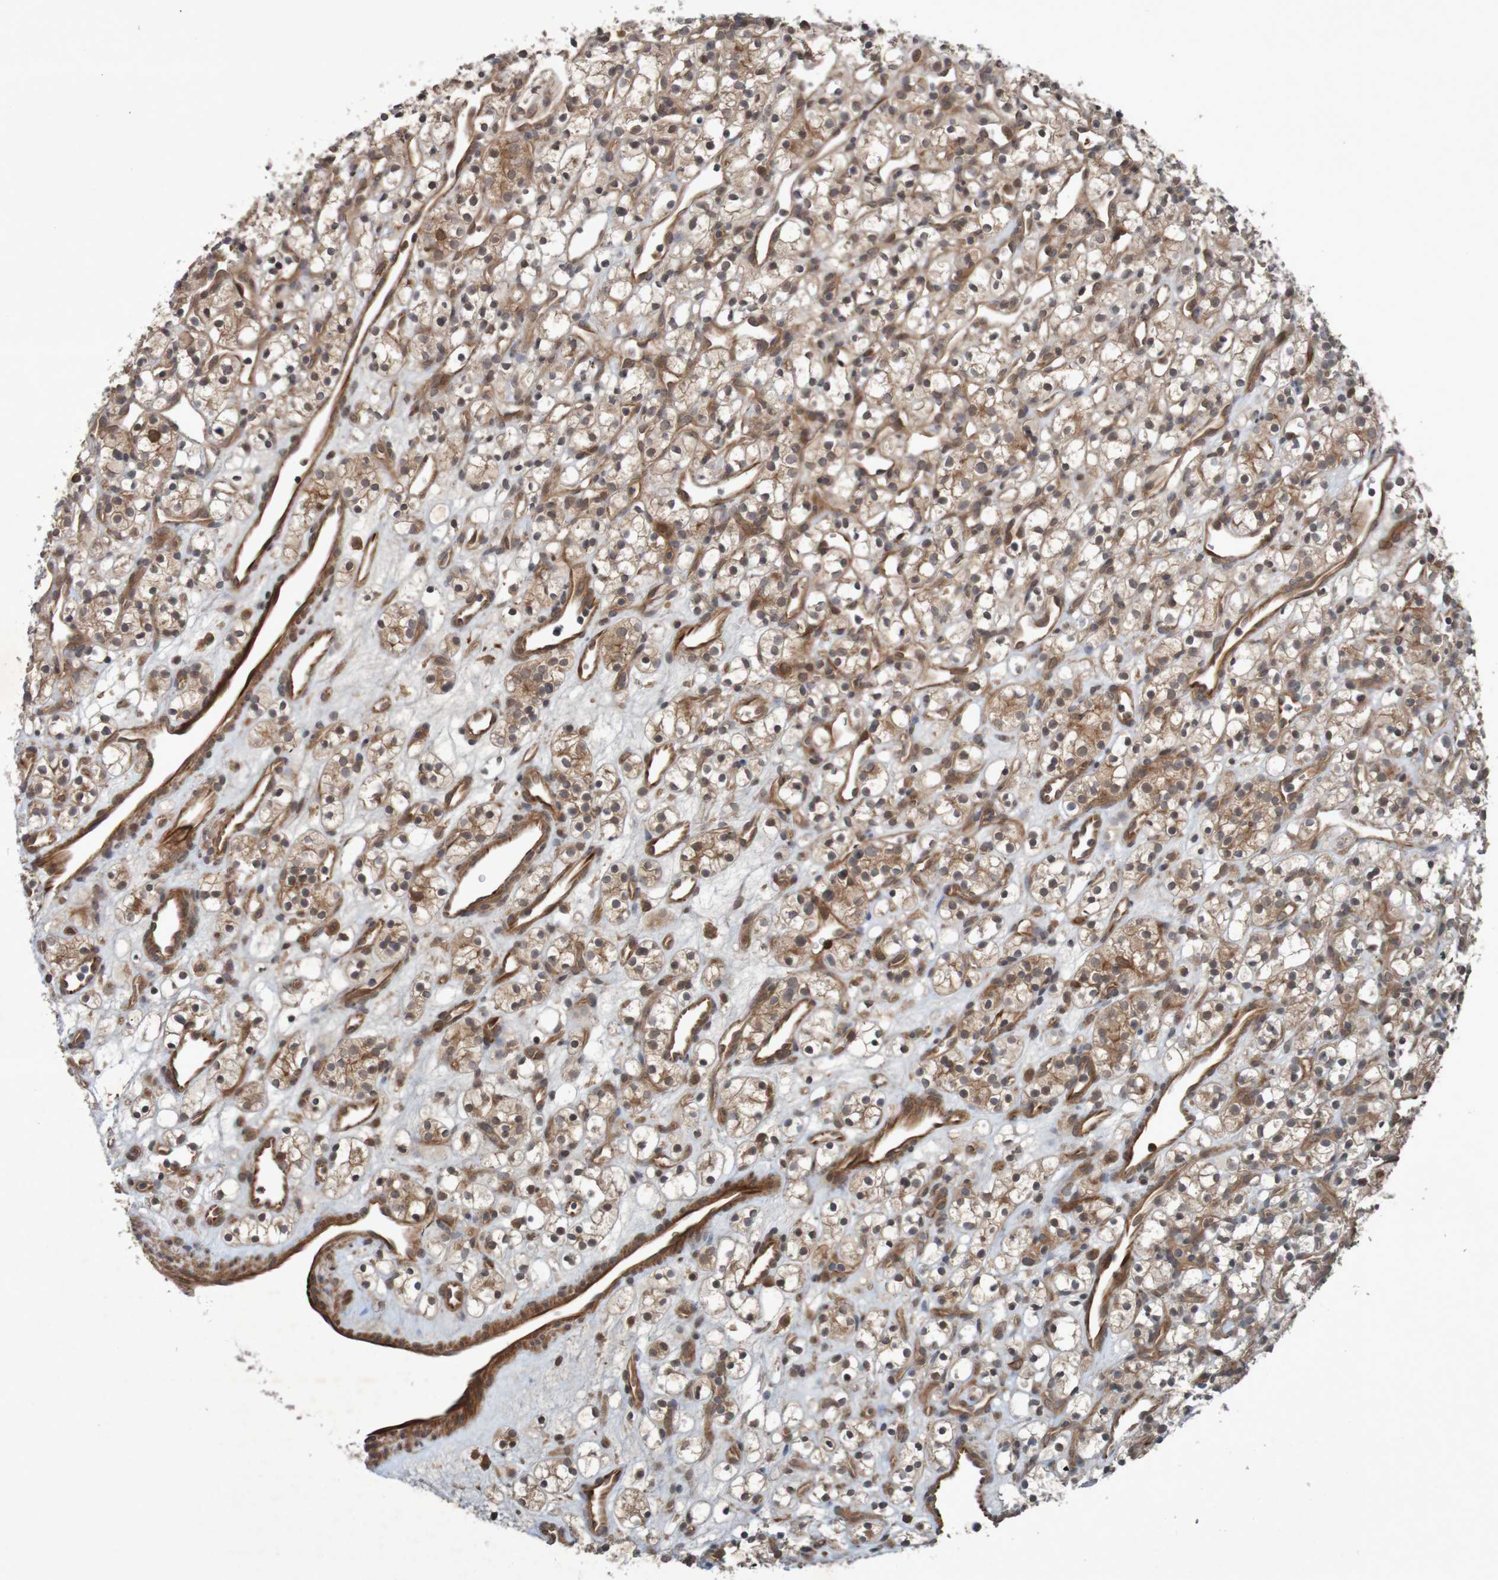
{"staining": {"intensity": "moderate", "quantity": "25%-75%", "location": "cytoplasmic/membranous"}, "tissue": "renal cancer", "cell_type": "Tumor cells", "image_type": "cancer", "snomed": [{"axis": "morphology", "description": "Adenocarcinoma, NOS"}, {"axis": "topography", "description": "Kidney"}], "caption": "Tumor cells exhibit moderate cytoplasmic/membranous positivity in approximately 25%-75% of cells in renal cancer (adenocarcinoma). (brown staining indicates protein expression, while blue staining denotes nuclei).", "gene": "ARHGEF11", "patient": {"sex": "female", "age": 60}}